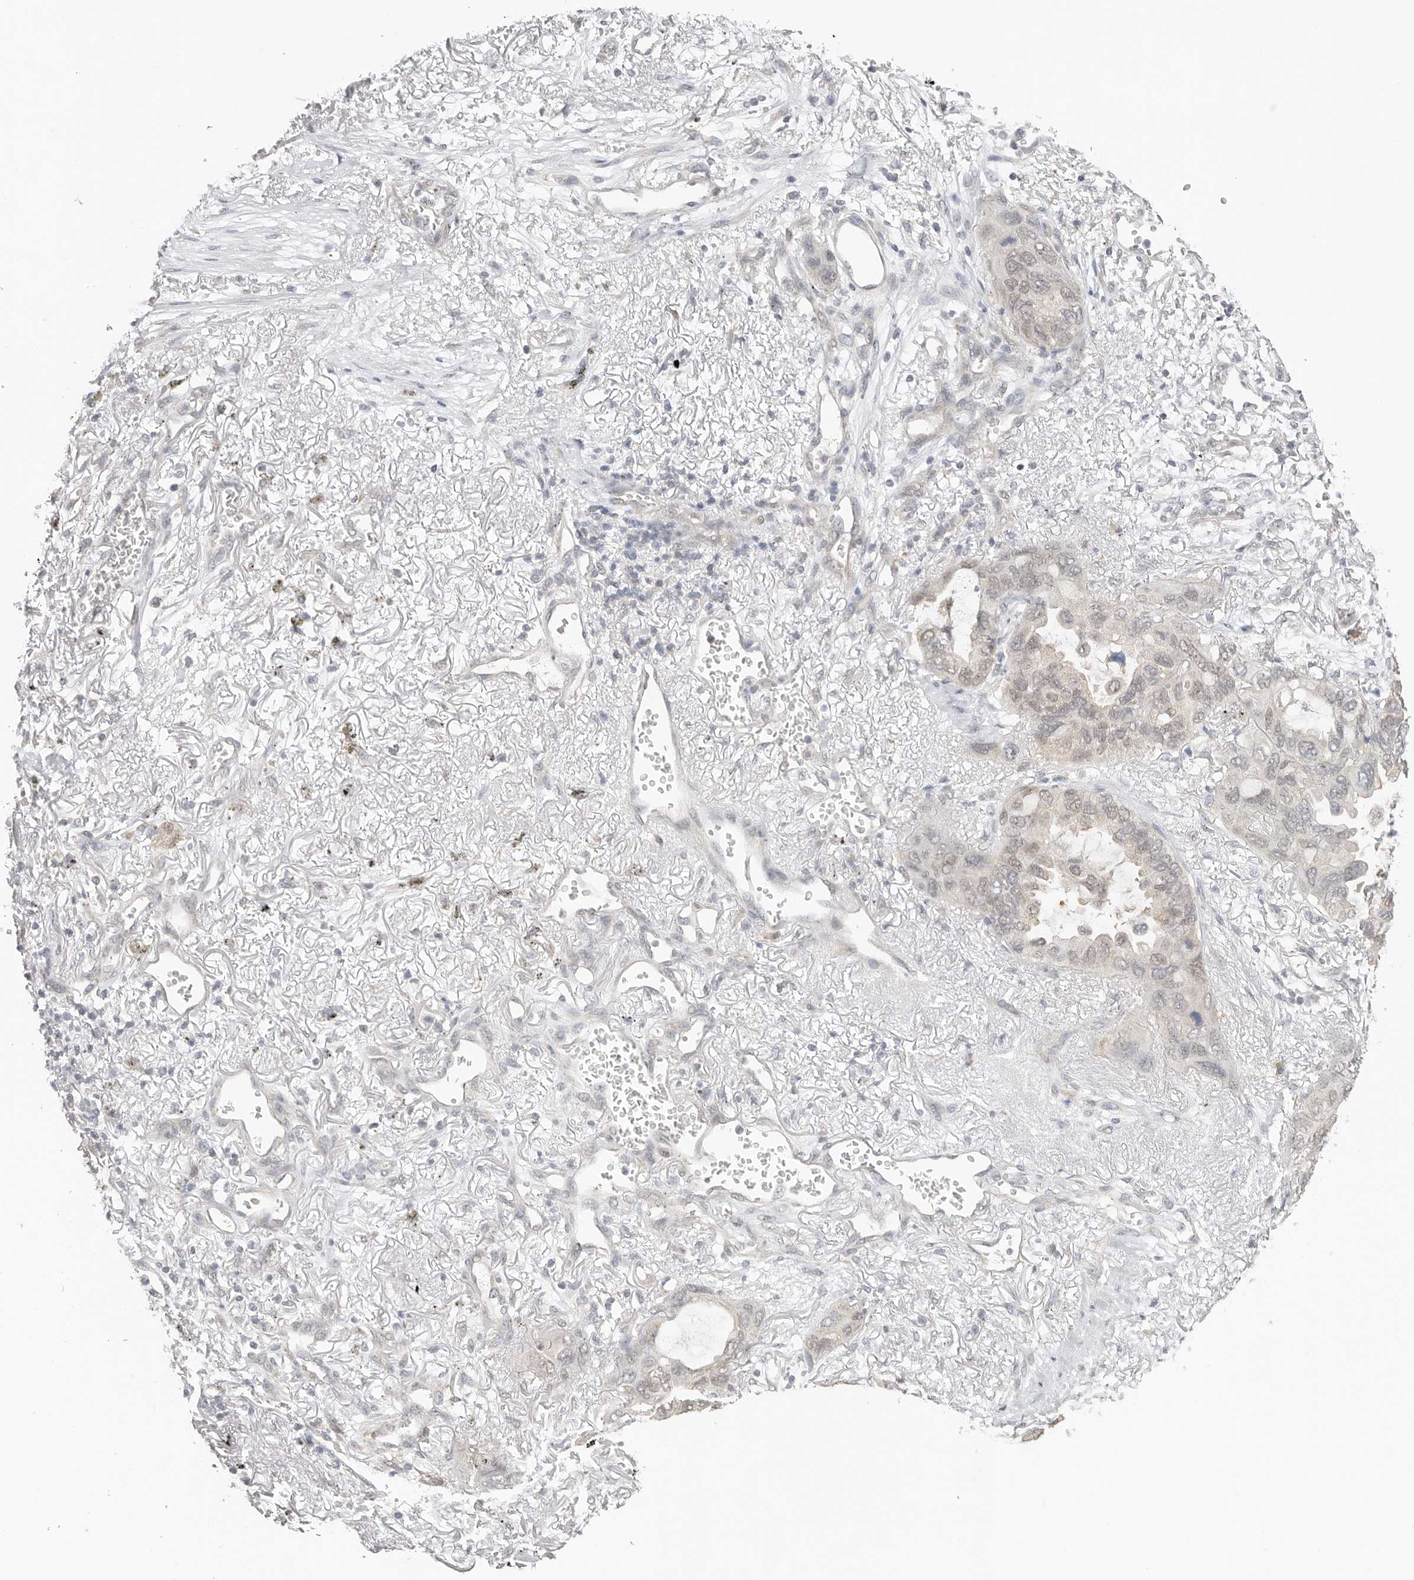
{"staining": {"intensity": "weak", "quantity": "<25%", "location": "nuclear"}, "tissue": "lung cancer", "cell_type": "Tumor cells", "image_type": "cancer", "snomed": [{"axis": "morphology", "description": "Squamous cell carcinoma, NOS"}, {"axis": "topography", "description": "Lung"}], "caption": "This is an immunohistochemistry (IHC) micrograph of squamous cell carcinoma (lung). There is no positivity in tumor cells.", "gene": "LARP7", "patient": {"sex": "female", "age": 73}}